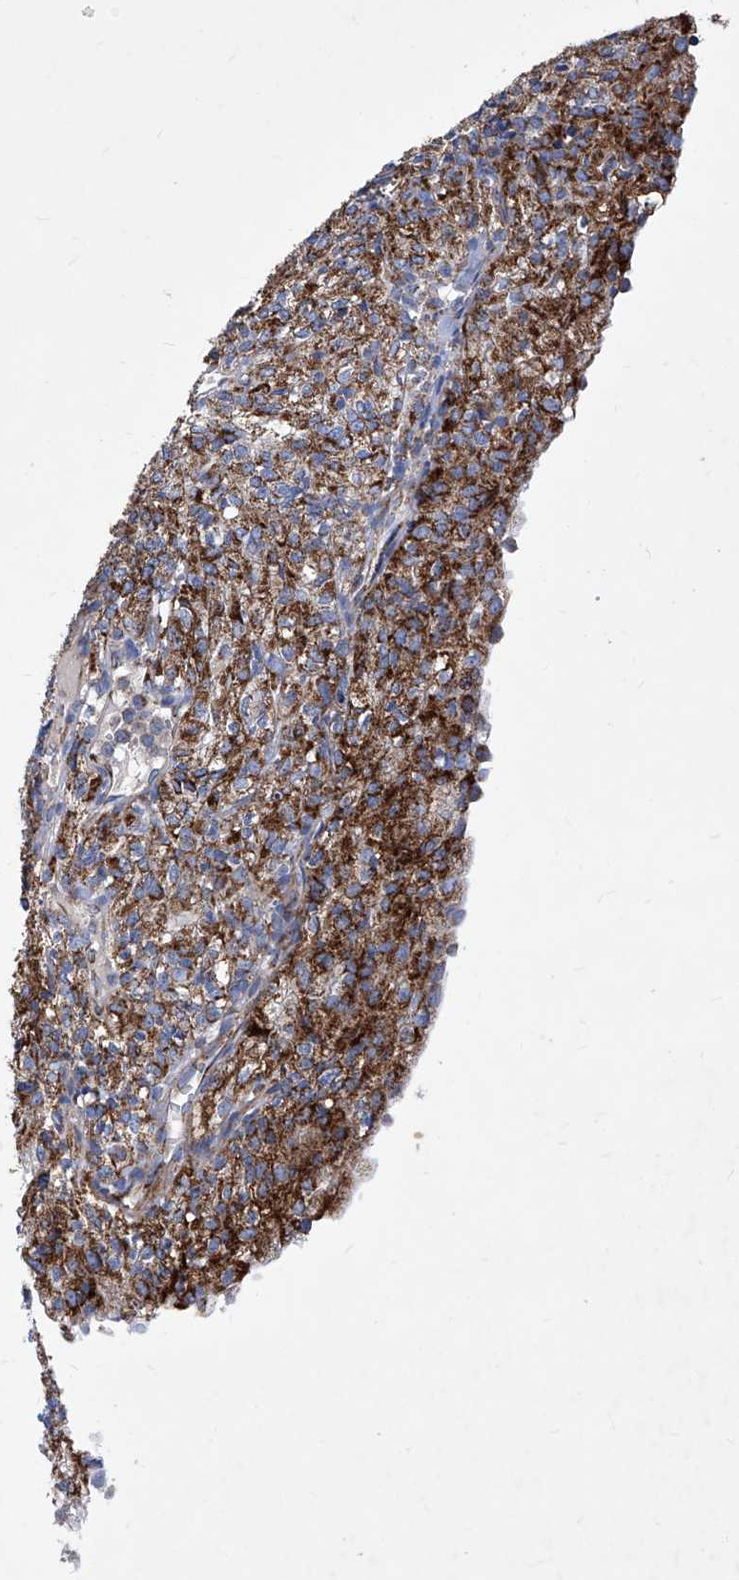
{"staining": {"intensity": "strong", "quantity": ">75%", "location": "cytoplasmic/membranous"}, "tissue": "renal cancer", "cell_type": "Tumor cells", "image_type": "cancer", "snomed": [{"axis": "morphology", "description": "Adenocarcinoma, NOS"}, {"axis": "topography", "description": "Kidney"}], "caption": "High-magnification brightfield microscopy of renal cancer stained with DAB (brown) and counterstained with hematoxylin (blue). tumor cells exhibit strong cytoplasmic/membranous staining is seen in approximately>75% of cells.", "gene": "HRNR", "patient": {"sex": "male", "age": 77}}